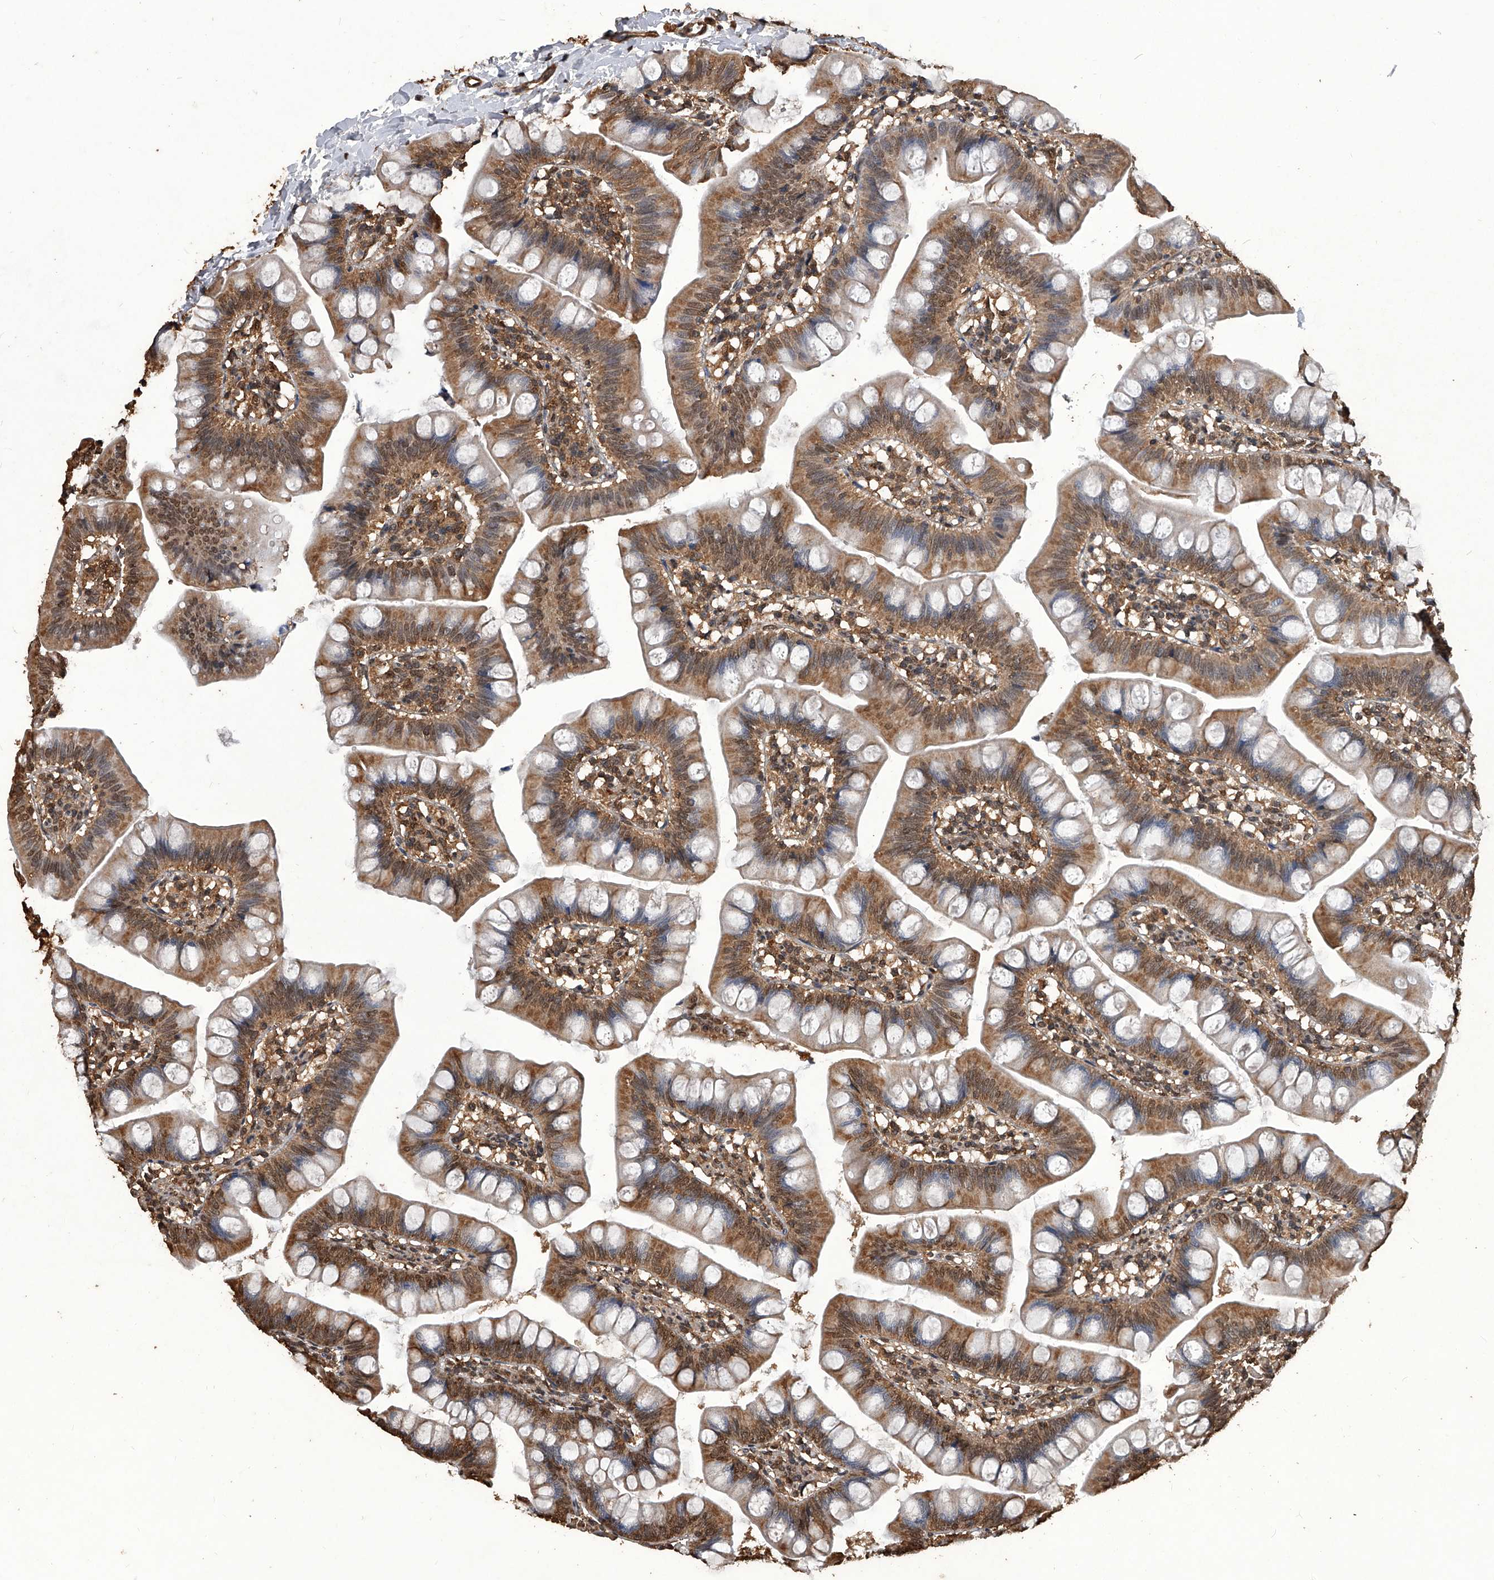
{"staining": {"intensity": "moderate", "quantity": ">75%", "location": "cytoplasmic/membranous"}, "tissue": "small intestine", "cell_type": "Glandular cells", "image_type": "normal", "snomed": [{"axis": "morphology", "description": "Normal tissue, NOS"}, {"axis": "topography", "description": "Small intestine"}], "caption": "An image showing moderate cytoplasmic/membranous positivity in approximately >75% of glandular cells in unremarkable small intestine, as visualized by brown immunohistochemical staining.", "gene": "FBXL4", "patient": {"sex": "male", "age": 7}}